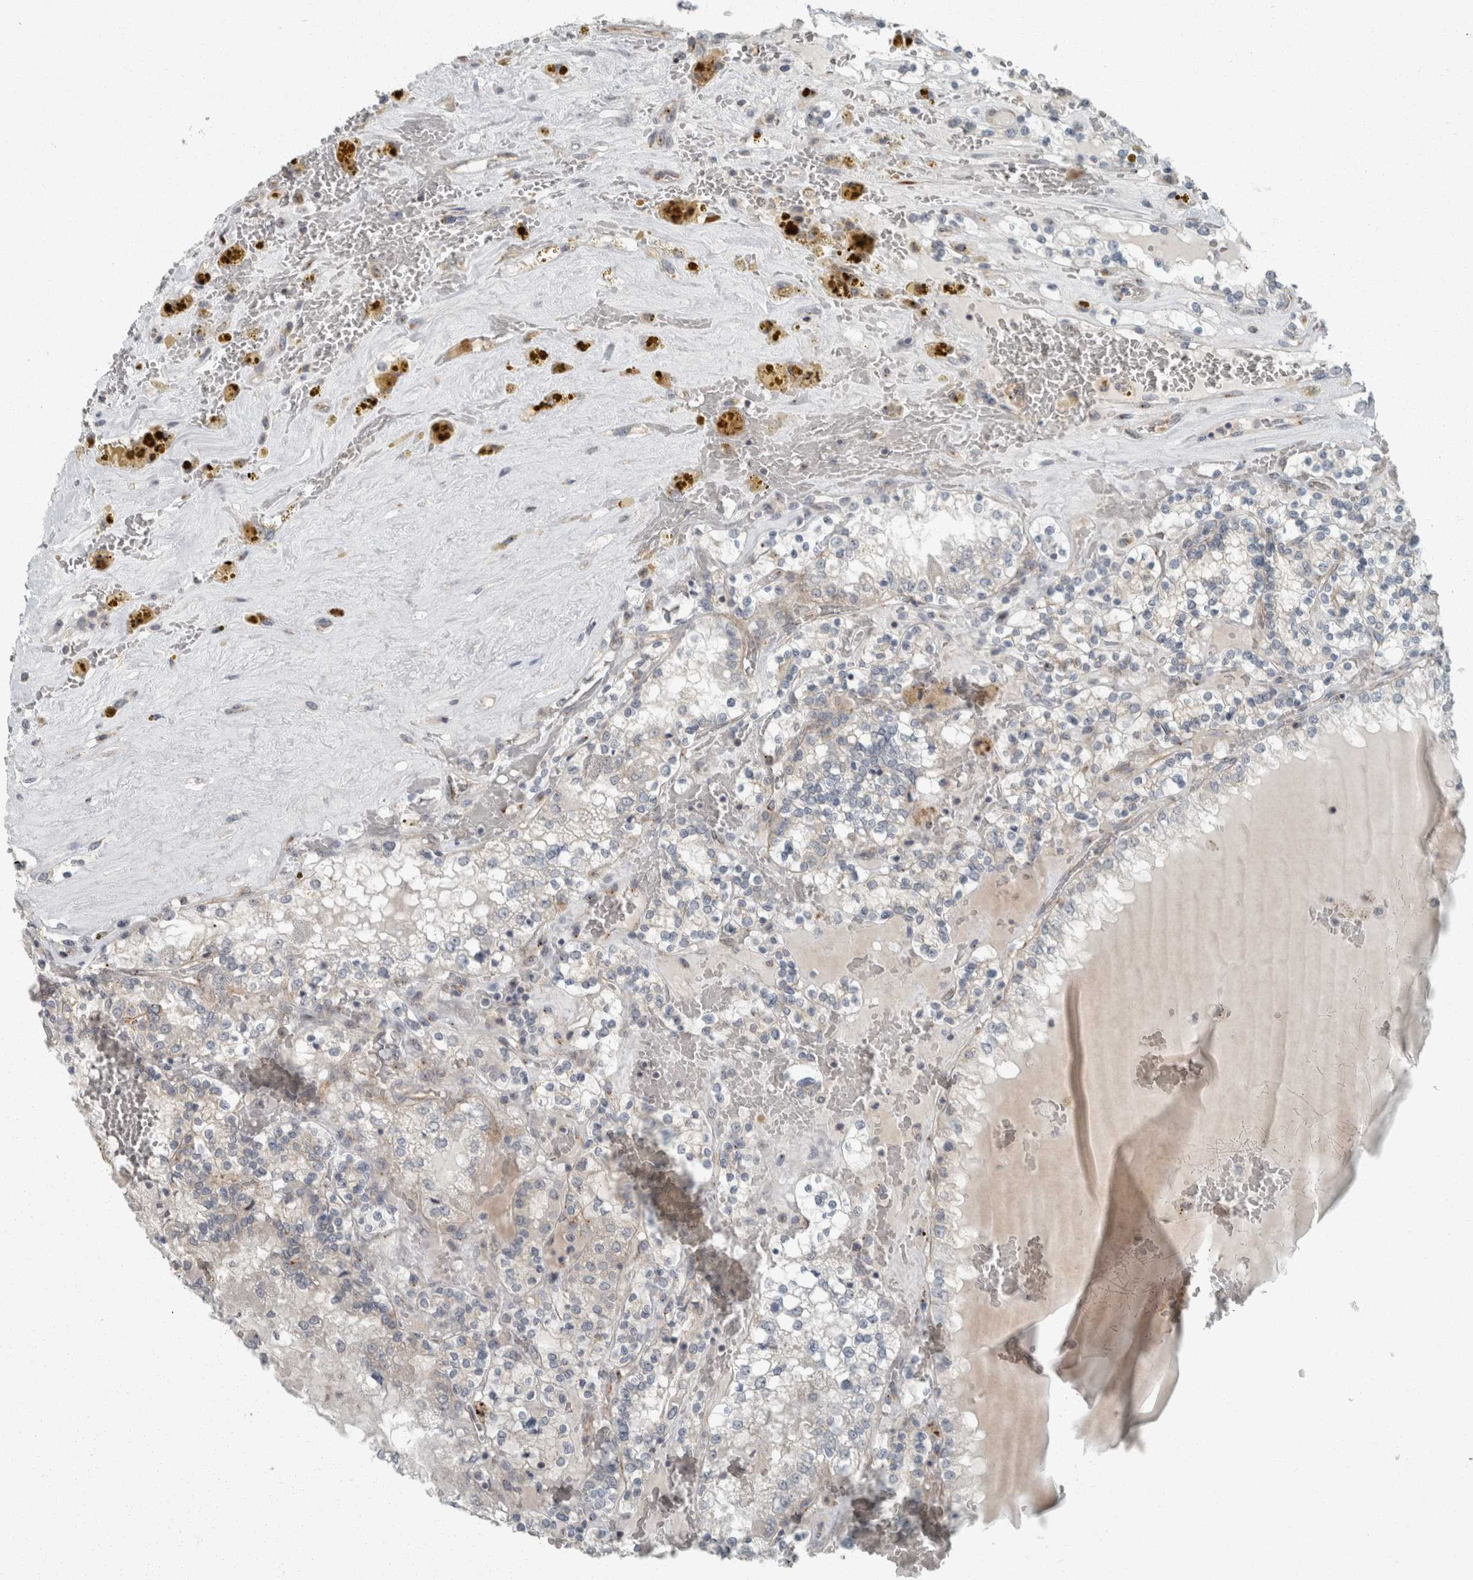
{"staining": {"intensity": "negative", "quantity": "none", "location": "none"}, "tissue": "renal cancer", "cell_type": "Tumor cells", "image_type": "cancer", "snomed": [{"axis": "morphology", "description": "Adenocarcinoma, NOS"}, {"axis": "topography", "description": "Kidney"}], "caption": "High magnification brightfield microscopy of renal adenocarcinoma stained with DAB (3,3'-diaminobenzidine) (brown) and counterstained with hematoxylin (blue): tumor cells show no significant expression.", "gene": "KIF1C", "patient": {"sex": "female", "age": 56}}